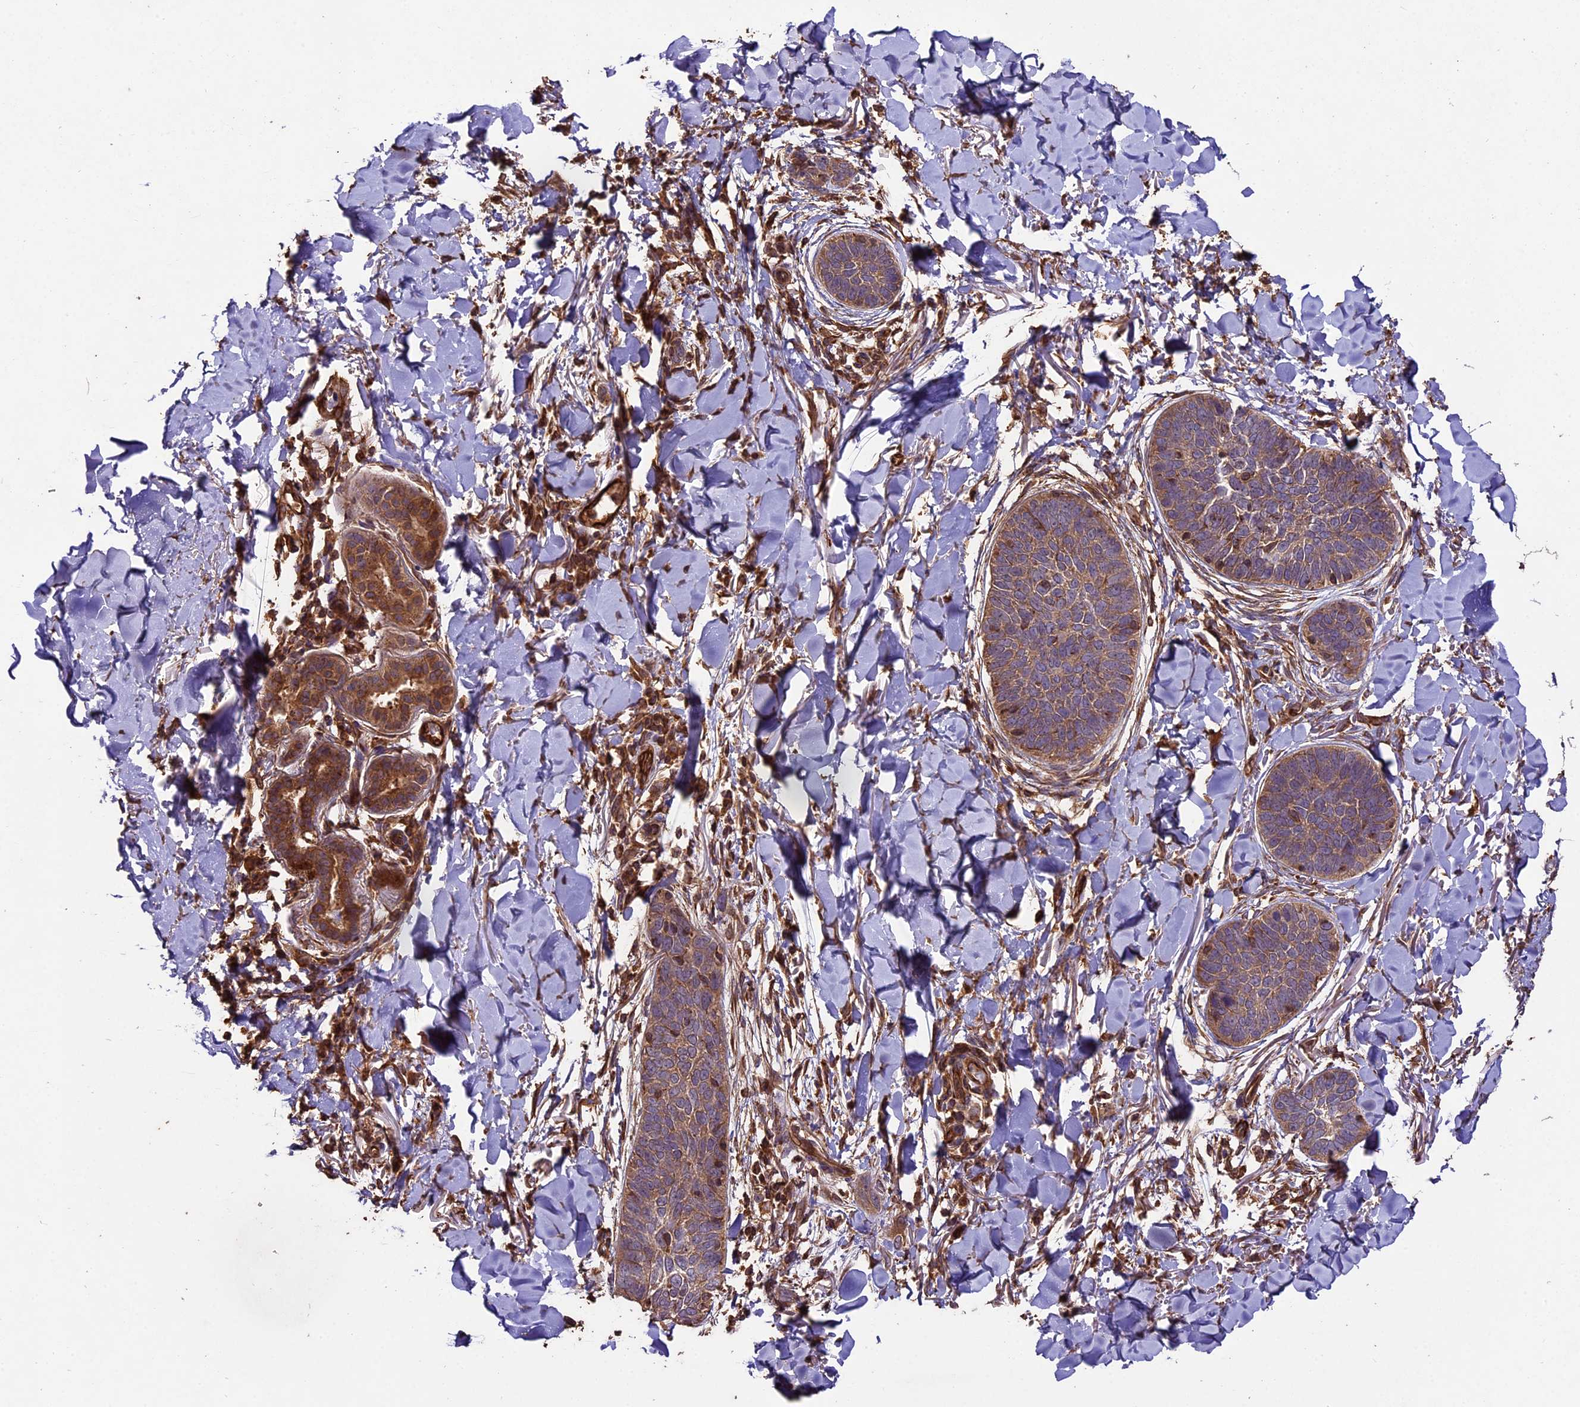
{"staining": {"intensity": "weak", "quantity": ">75%", "location": "cytoplasmic/membranous"}, "tissue": "skin cancer", "cell_type": "Tumor cells", "image_type": "cancer", "snomed": [{"axis": "morphology", "description": "Basal cell carcinoma"}, {"axis": "topography", "description": "Skin"}], "caption": "Immunohistochemical staining of human skin cancer exhibits low levels of weak cytoplasmic/membranous positivity in about >75% of tumor cells. The staining was performed using DAB (3,3'-diaminobenzidine) to visualize the protein expression in brown, while the nuclei were stained in blue with hematoxylin (Magnification: 20x).", "gene": "TTLL10", "patient": {"sex": "male", "age": 85}}